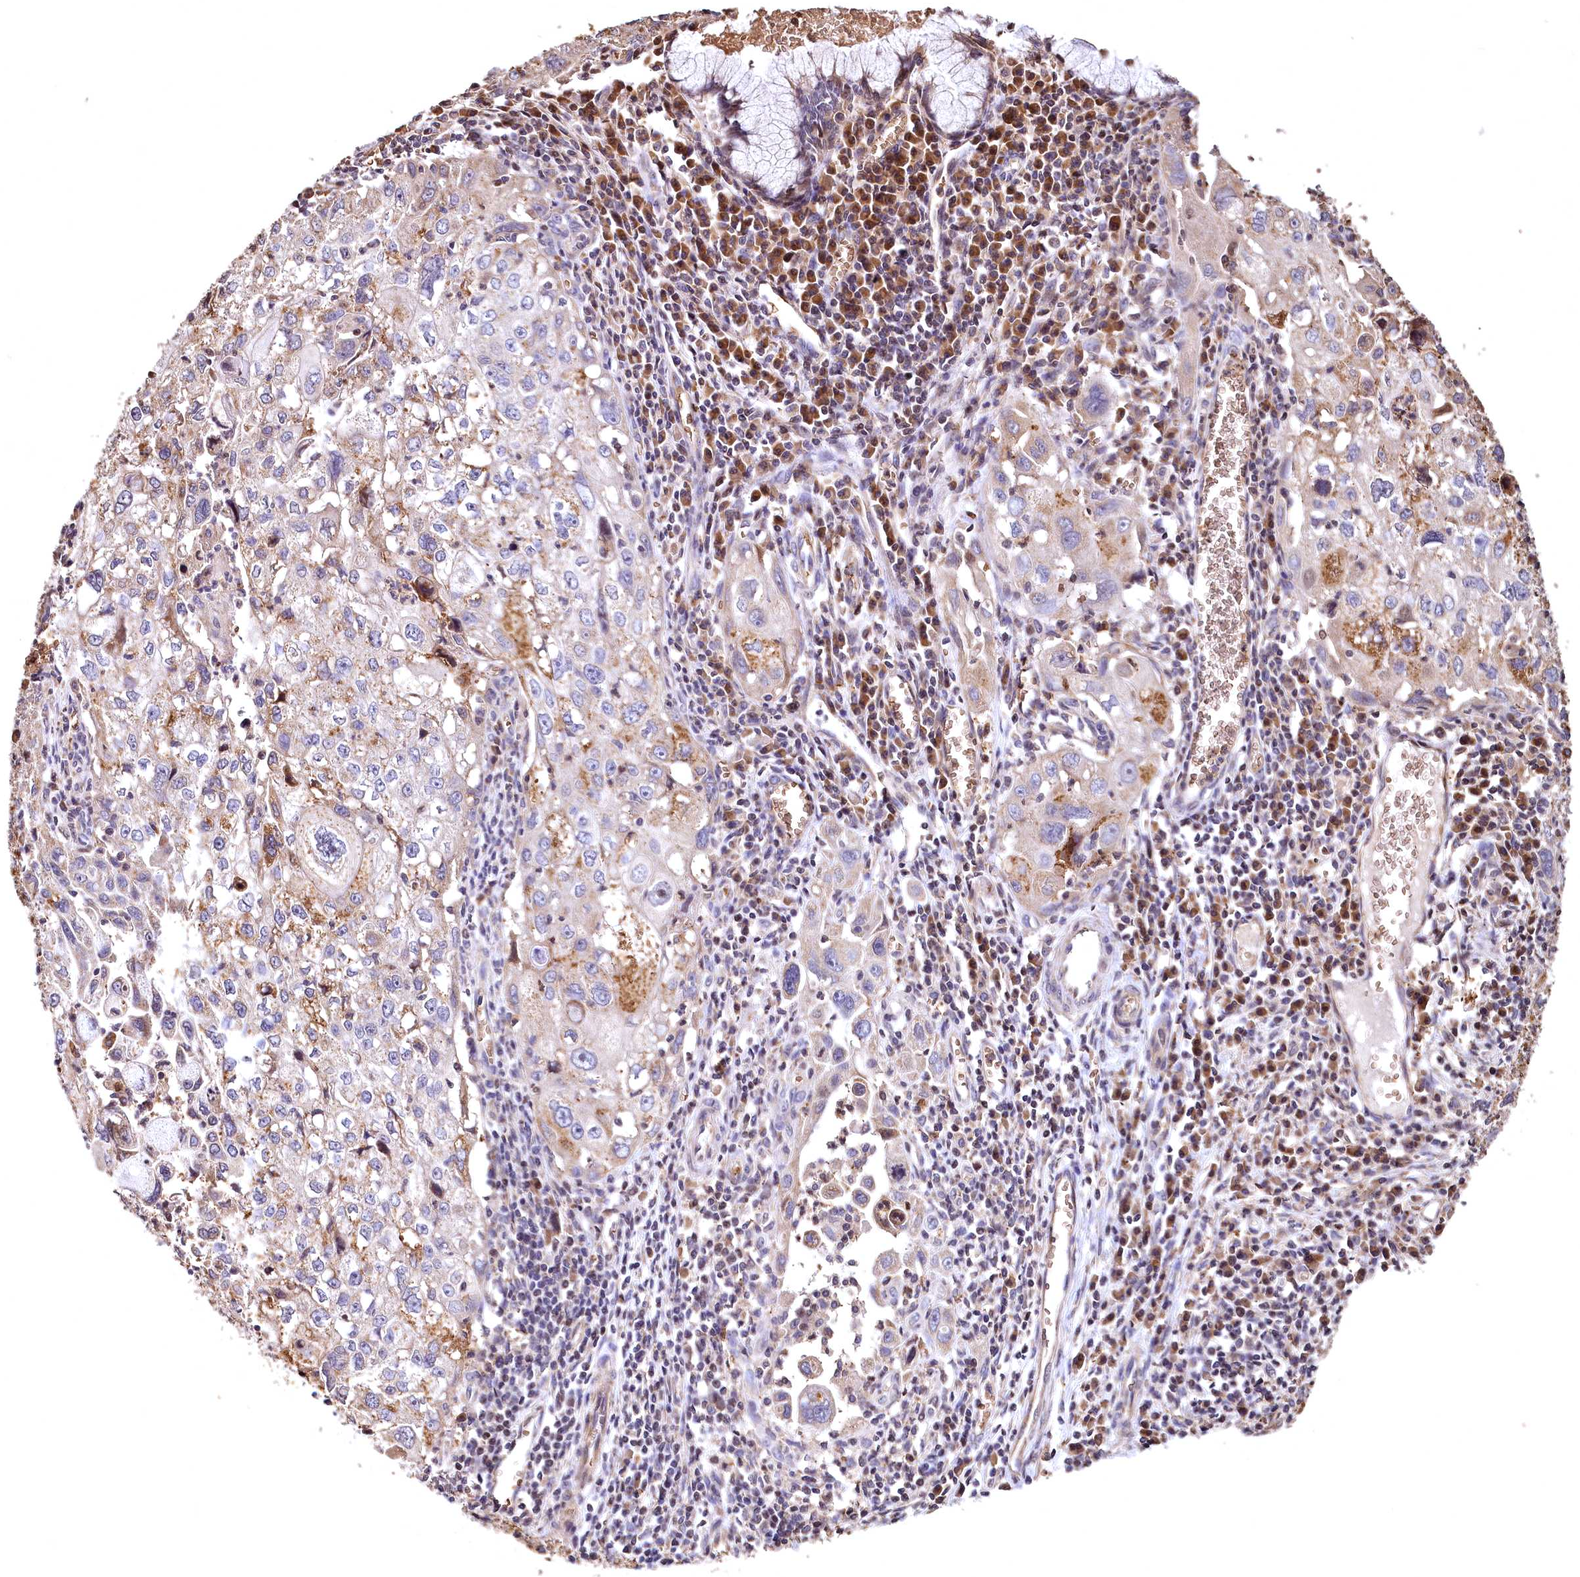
{"staining": {"intensity": "moderate", "quantity": "<25%", "location": "cytoplasmic/membranous"}, "tissue": "cervical cancer", "cell_type": "Tumor cells", "image_type": "cancer", "snomed": [{"axis": "morphology", "description": "Squamous cell carcinoma, NOS"}, {"axis": "topography", "description": "Cervix"}], "caption": "The photomicrograph shows staining of cervical cancer (squamous cell carcinoma), revealing moderate cytoplasmic/membranous protein positivity (brown color) within tumor cells.", "gene": "SPTA1", "patient": {"sex": "female", "age": 42}}